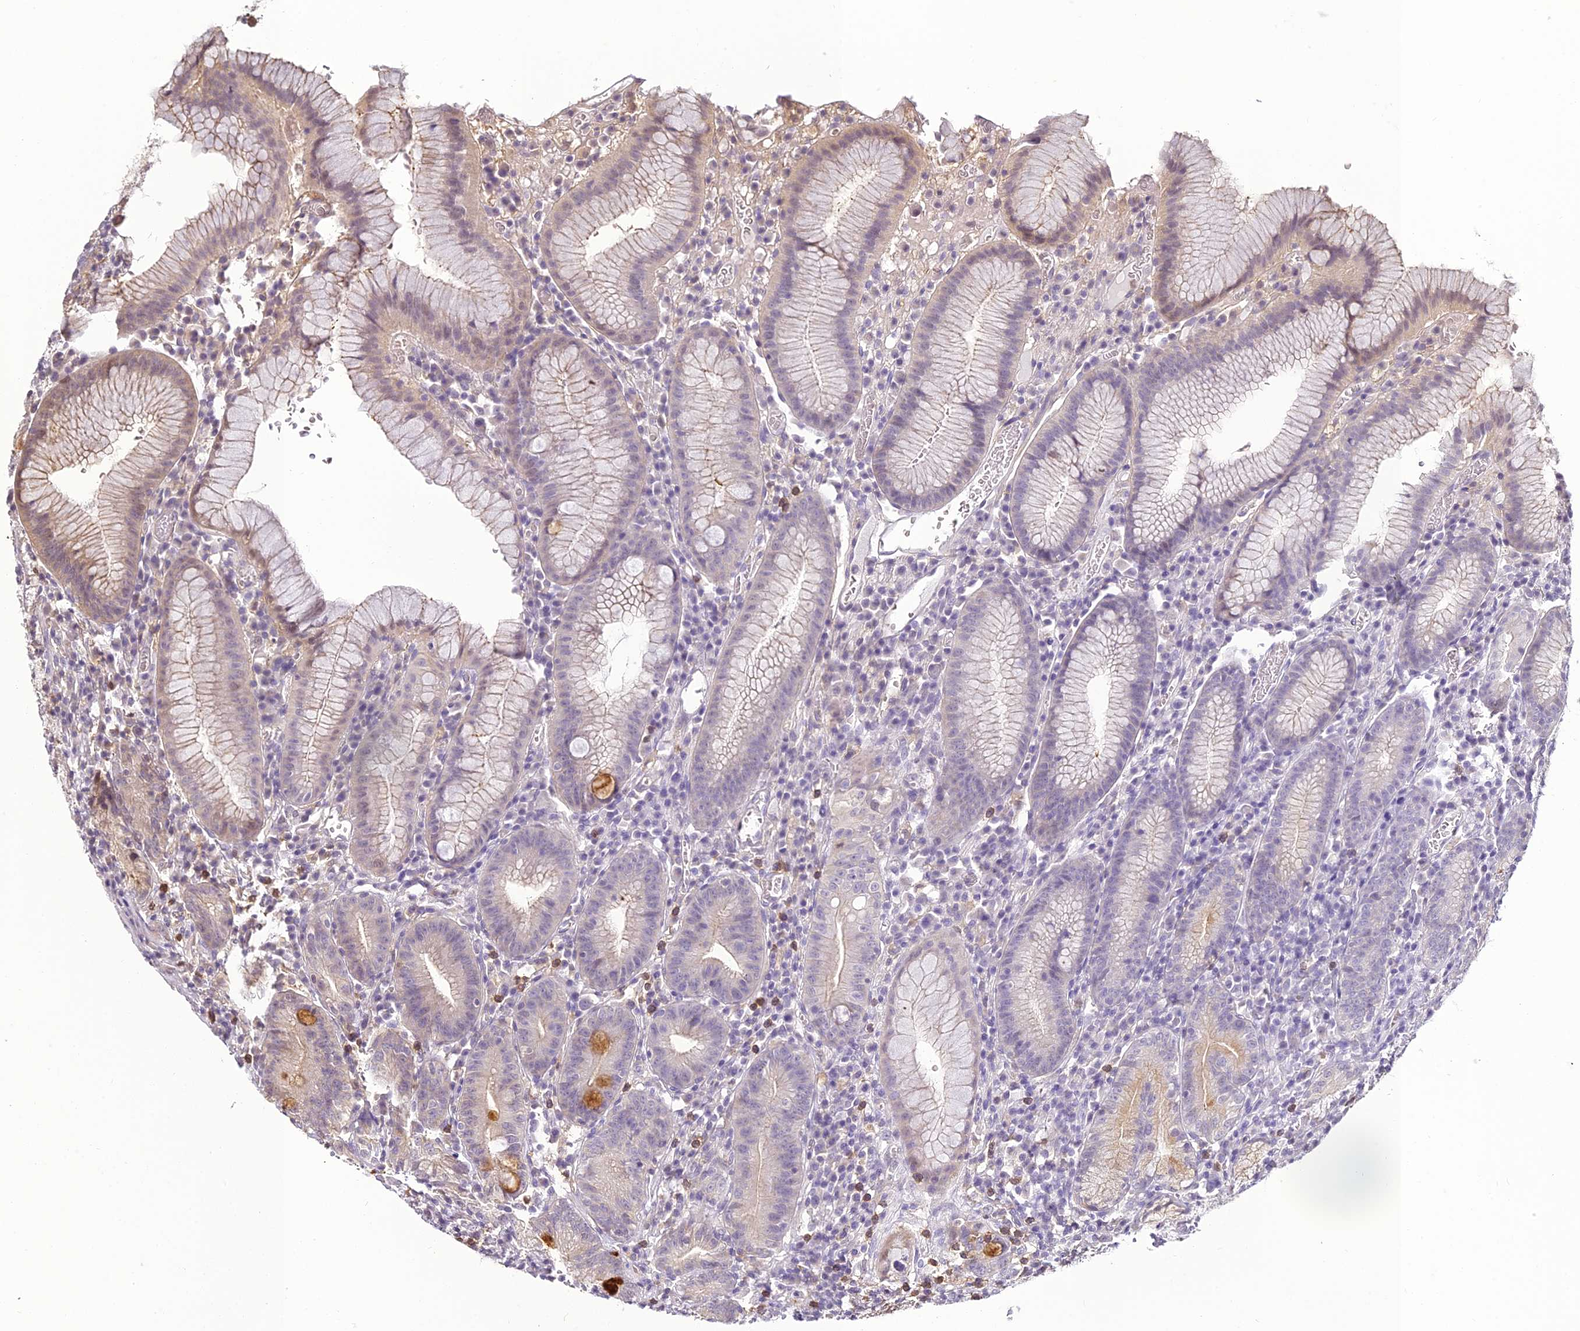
{"staining": {"intensity": "moderate", "quantity": "<25%", "location": "cytoplasmic/membranous"}, "tissue": "stomach", "cell_type": "Glandular cells", "image_type": "normal", "snomed": [{"axis": "morphology", "description": "Normal tissue, NOS"}, {"axis": "topography", "description": "Stomach"}], "caption": "Immunohistochemistry staining of normal stomach, which displays low levels of moderate cytoplasmic/membranous staining in approximately <25% of glandular cells indicating moderate cytoplasmic/membranous protein positivity. The staining was performed using DAB (3,3'-diaminobenzidine) (brown) for protein detection and nuclei were counterstained in hematoxylin (blue).", "gene": "BCDIN3D", "patient": {"sex": "male", "age": 55}}